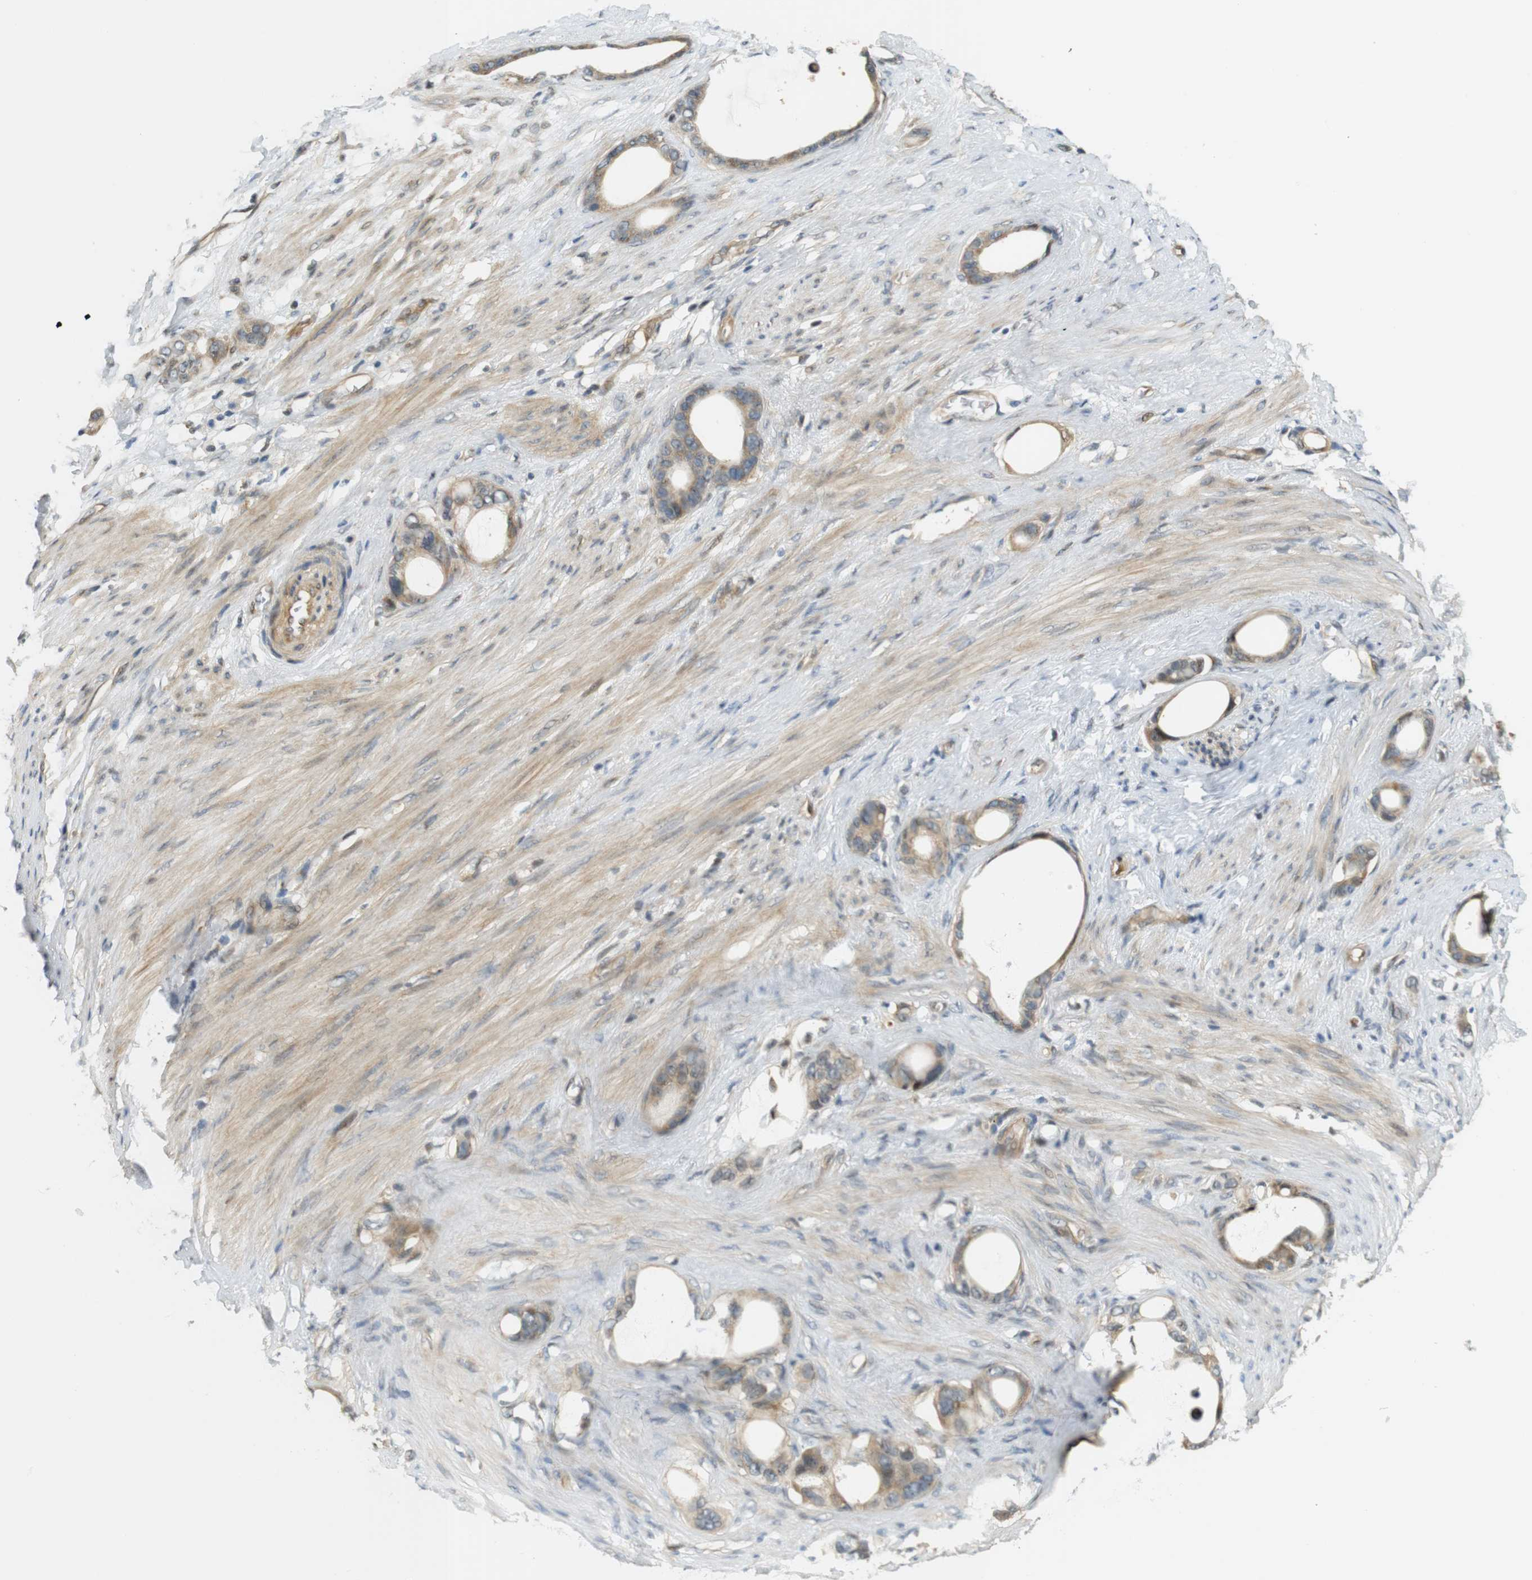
{"staining": {"intensity": "moderate", "quantity": "25%-75%", "location": "cytoplasmic/membranous"}, "tissue": "stomach cancer", "cell_type": "Tumor cells", "image_type": "cancer", "snomed": [{"axis": "morphology", "description": "Adenocarcinoma, NOS"}, {"axis": "topography", "description": "Stomach"}], "caption": "Stomach cancer (adenocarcinoma) stained for a protein (brown) displays moderate cytoplasmic/membranous positive positivity in approximately 25%-75% of tumor cells.", "gene": "TSPAN9", "patient": {"sex": "female", "age": 75}}